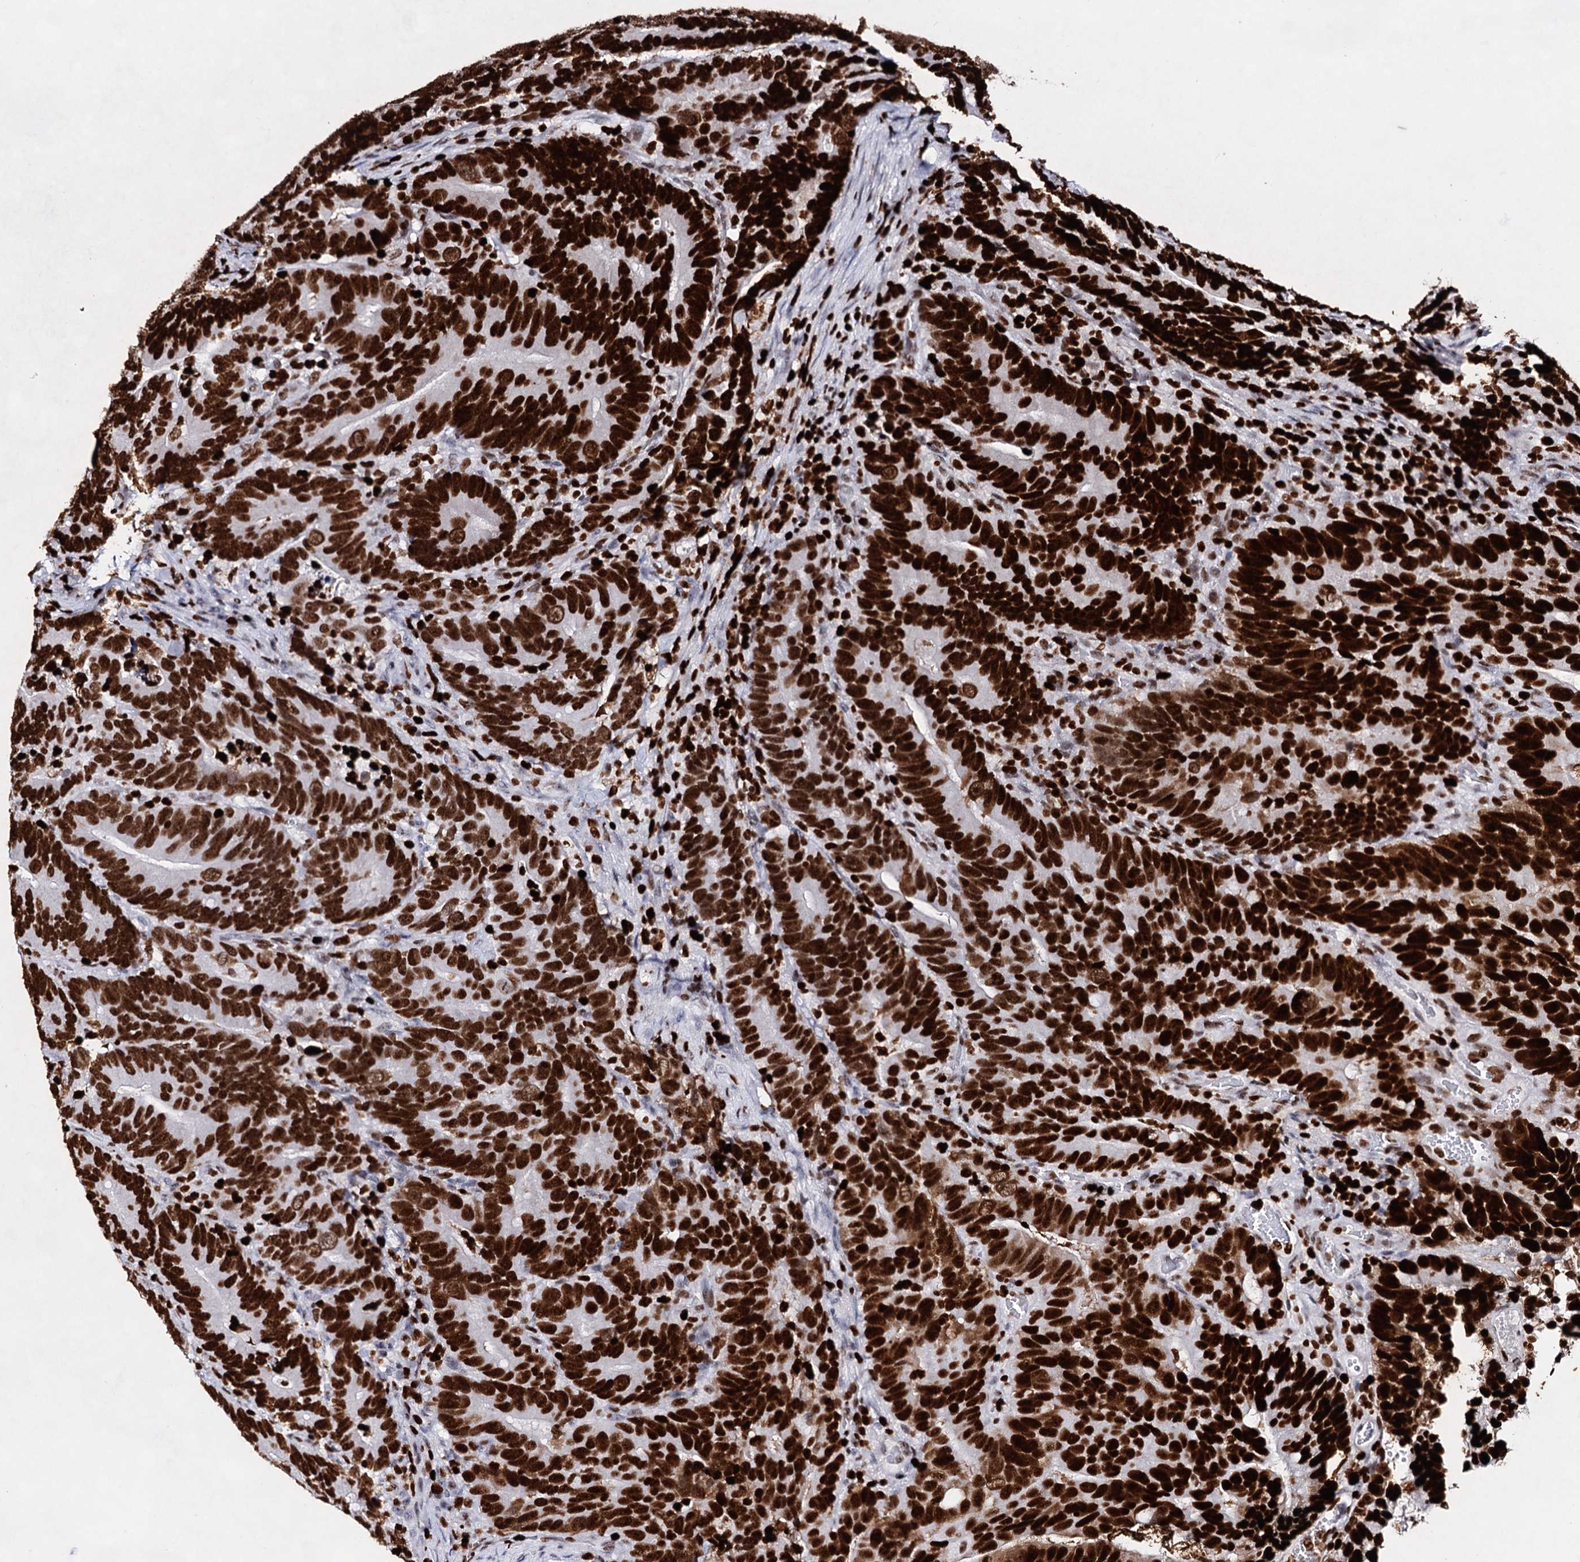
{"staining": {"intensity": "strong", "quantity": ">75%", "location": "nuclear"}, "tissue": "colorectal cancer", "cell_type": "Tumor cells", "image_type": "cancer", "snomed": [{"axis": "morphology", "description": "Adenocarcinoma, NOS"}, {"axis": "topography", "description": "Colon"}], "caption": "Immunohistochemical staining of adenocarcinoma (colorectal) reveals high levels of strong nuclear staining in about >75% of tumor cells.", "gene": "HMGB2", "patient": {"sex": "female", "age": 66}}